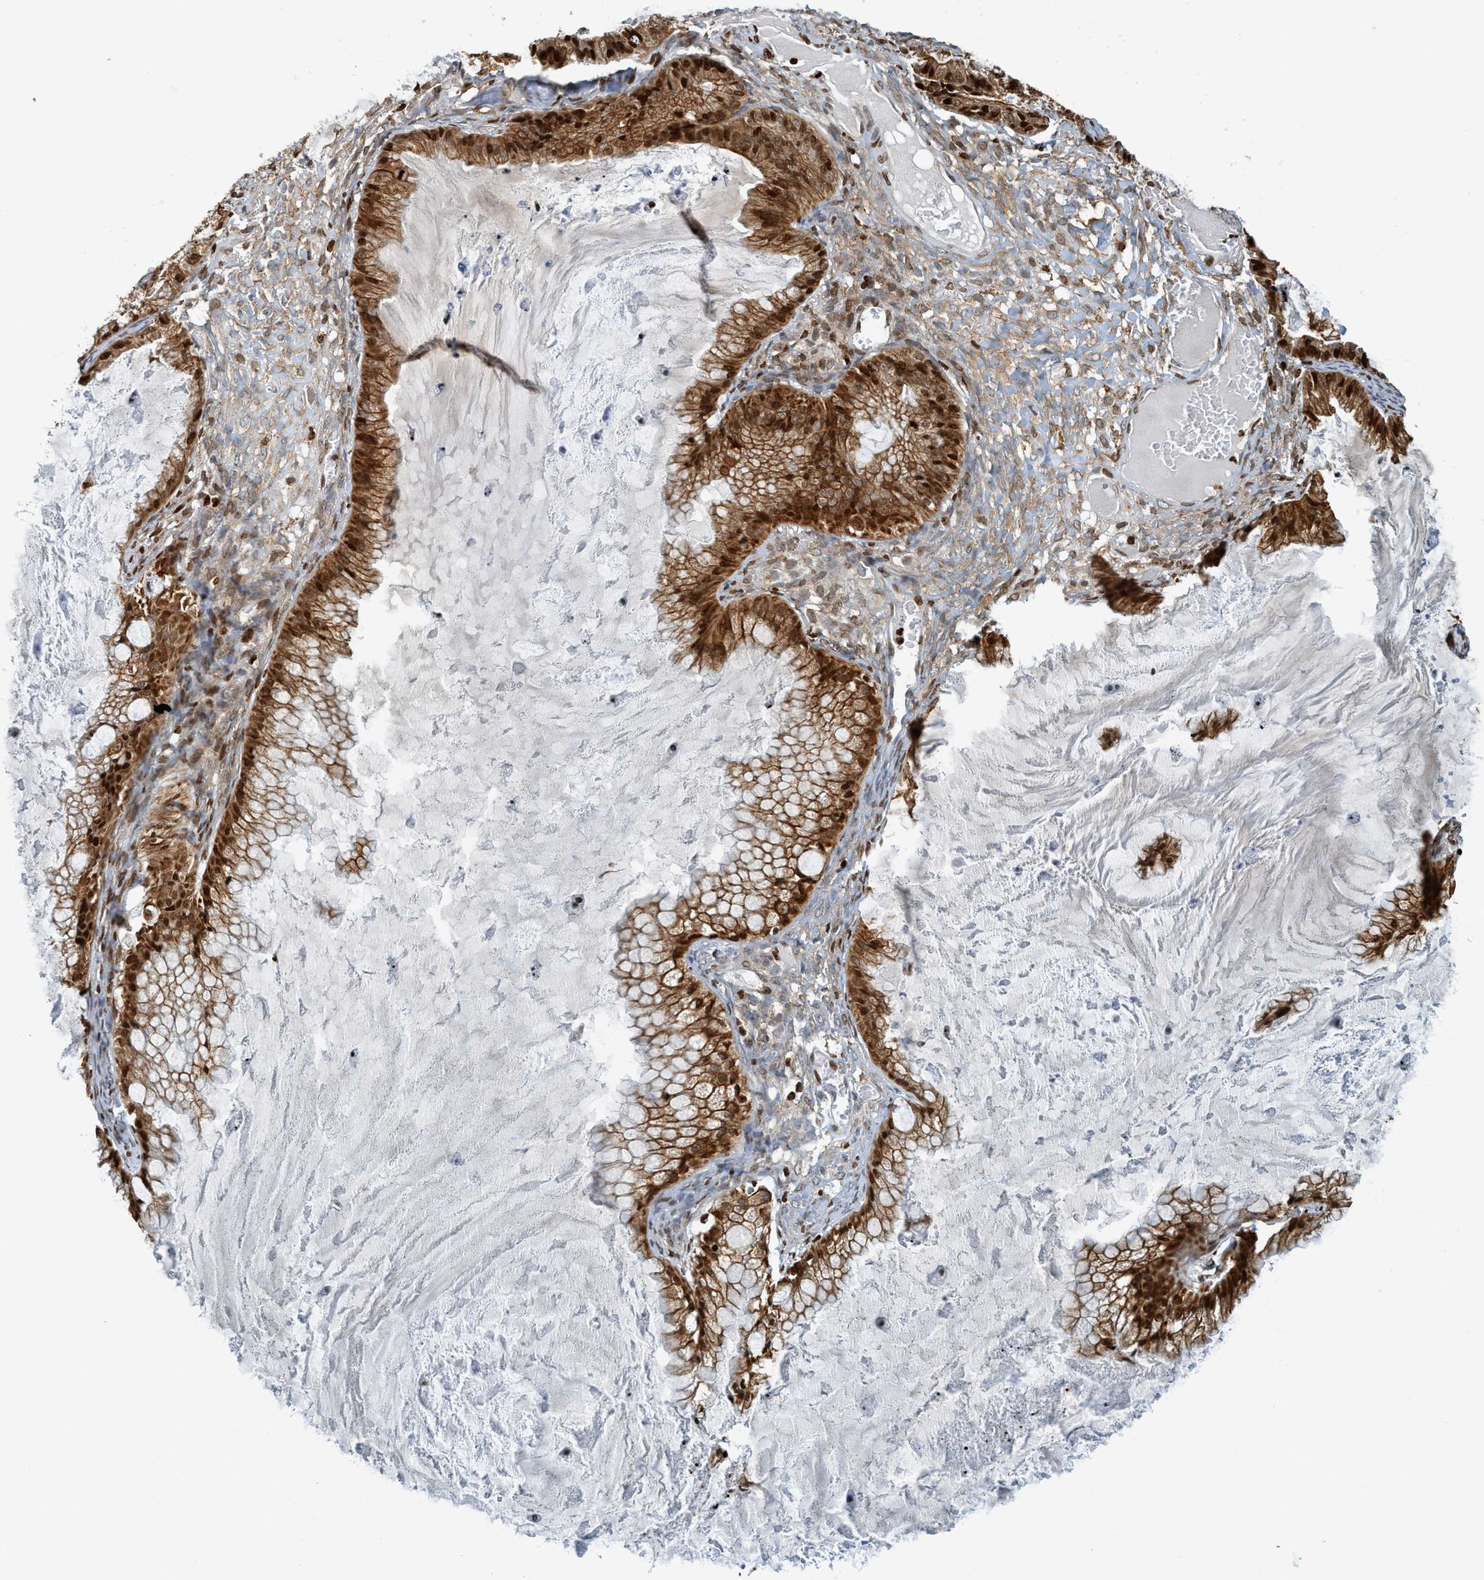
{"staining": {"intensity": "strong", "quantity": ">75%", "location": "cytoplasmic/membranous,nuclear"}, "tissue": "ovarian cancer", "cell_type": "Tumor cells", "image_type": "cancer", "snomed": [{"axis": "morphology", "description": "Cystadenocarcinoma, mucinous, NOS"}, {"axis": "topography", "description": "Ovary"}], "caption": "Strong cytoplasmic/membranous and nuclear protein expression is appreciated in about >75% of tumor cells in ovarian cancer.", "gene": "SH3D19", "patient": {"sex": "female", "age": 57}}